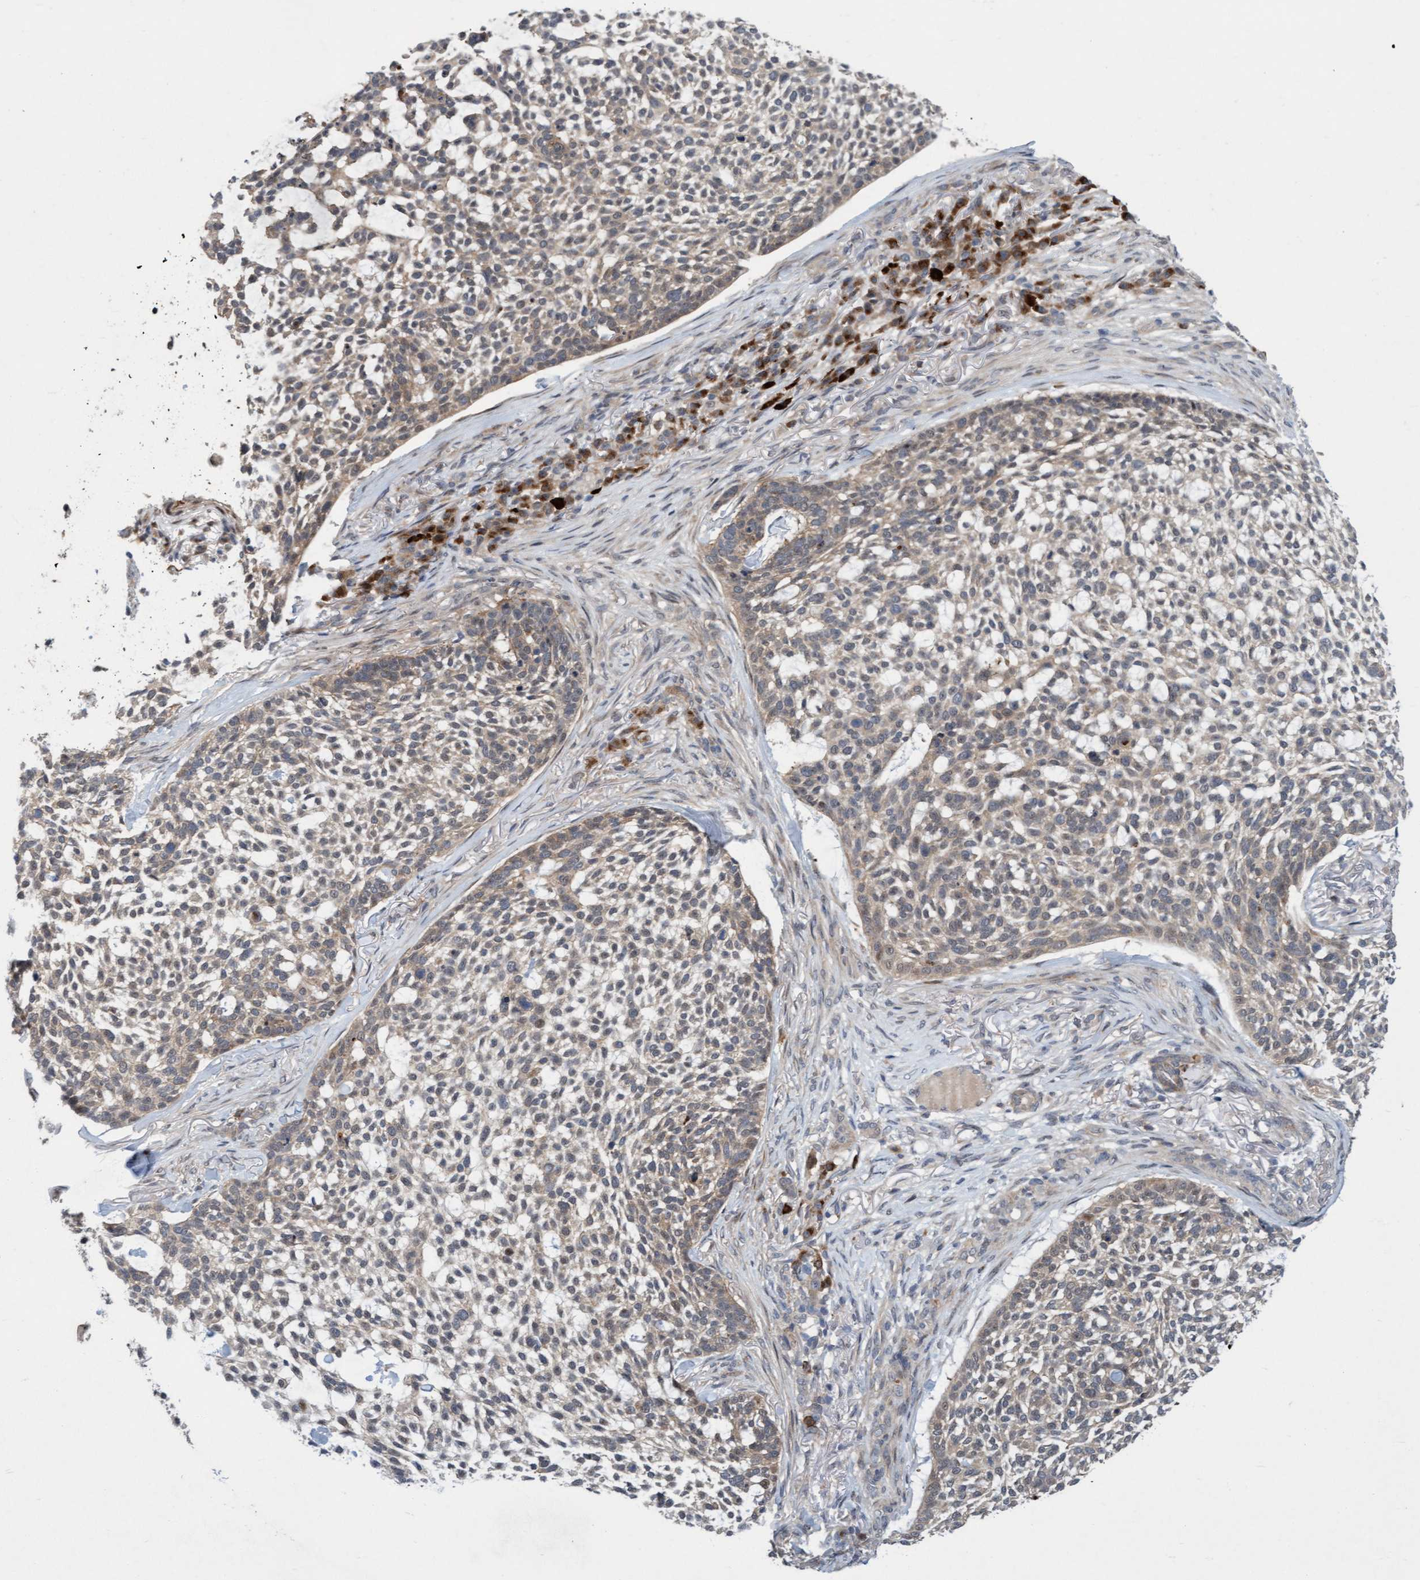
{"staining": {"intensity": "weak", "quantity": "25%-75%", "location": "cytoplasmic/membranous"}, "tissue": "skin cancer", "cell_type": "Tumor cells", "image_type": "cancer", "snomed": [{"axis": "morphology", "description": "Basal cell carcinoma"}, {"axis": "topography", "description": "Skin"}], "caption": "Tumor cells show low levels of weak cytoplasmic/membranous staining in about 25%-75% of cells in skin cancer (basal cell carcinoma).", "gene": "RAP1GAP2", "patient": {"sex": "female", "age": 64}}